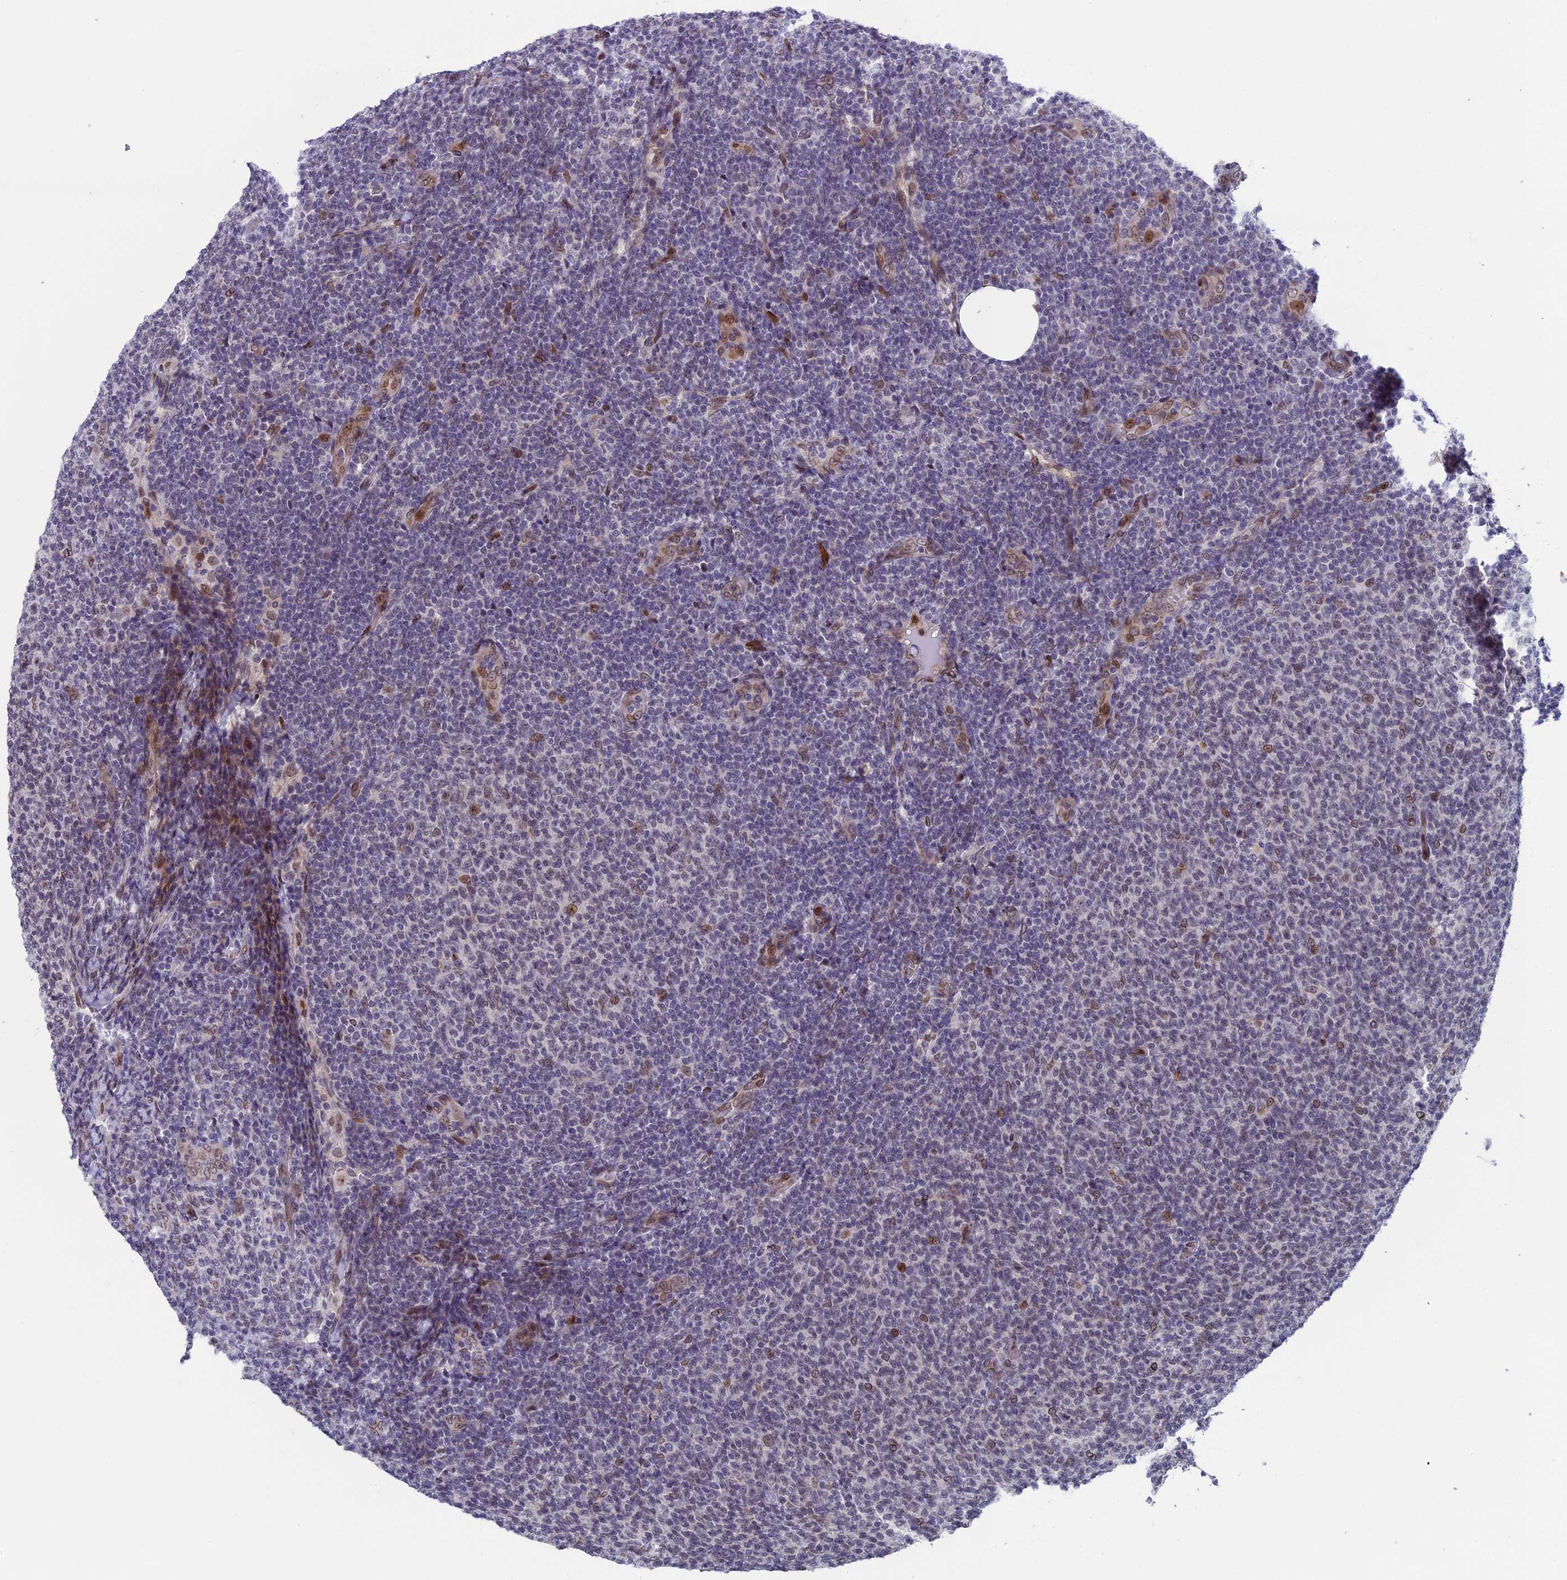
{"staining": {"intensity": "weak", "quantity": "<25%", "location": "nuclear"}, "tissue": "lymphoma", "cell_type": "Tumor cells", "image_type": "cancer", "snomed": [{"axis": "morphology", "description": "Malignant lymphoma, non-Hodgkin's type, Low grade"}, {"axis": "topography", "description": "Lymph node"}], "caption": "Tumor cells show no significant protein staining in lymphoma.", "gene": "GPSM1", "patient": {"sex": "male", "age": 66}}